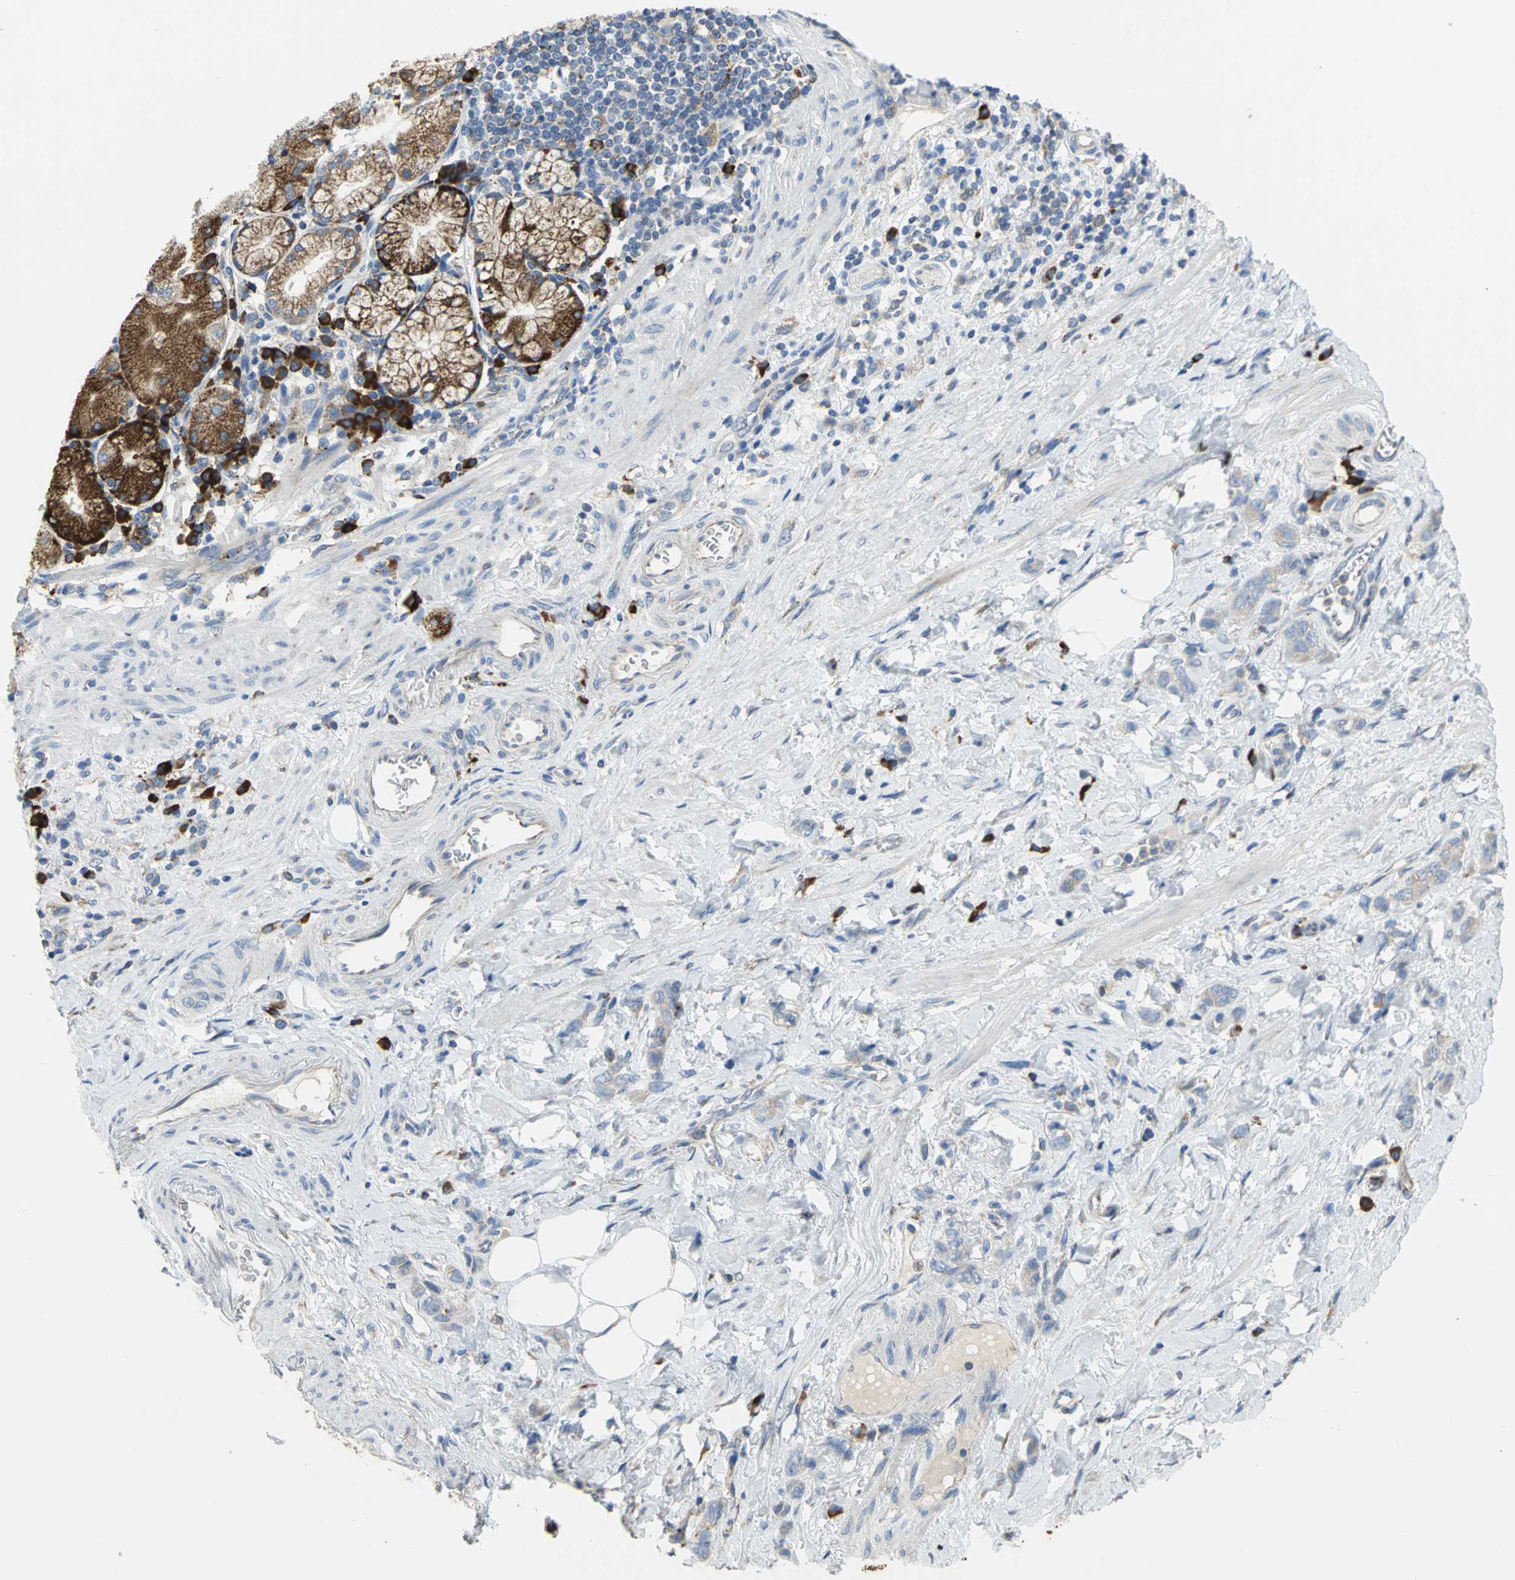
{"staining": {"intensity": "moderate", "quantity": ">75%", "location": "cytoplasmic/membranous"}, "tissue": "stomach cancer", "cell_type": "Tumor cells", "image_type": "cancer", "snomed": [{"axis": "morphology", "description": "Adenocarcinoma, NOS"}, {"axis": "topography", "description": "Stomach"}], "caption": "Immunohistochemical staining of stomach adenocarcinoma displays medium levels of moderate cytoplasmic/membranous staining in approximately >75% of tumor cells.", "gene": "TULP4", "patient": {"sex": "male", "age": 82}}